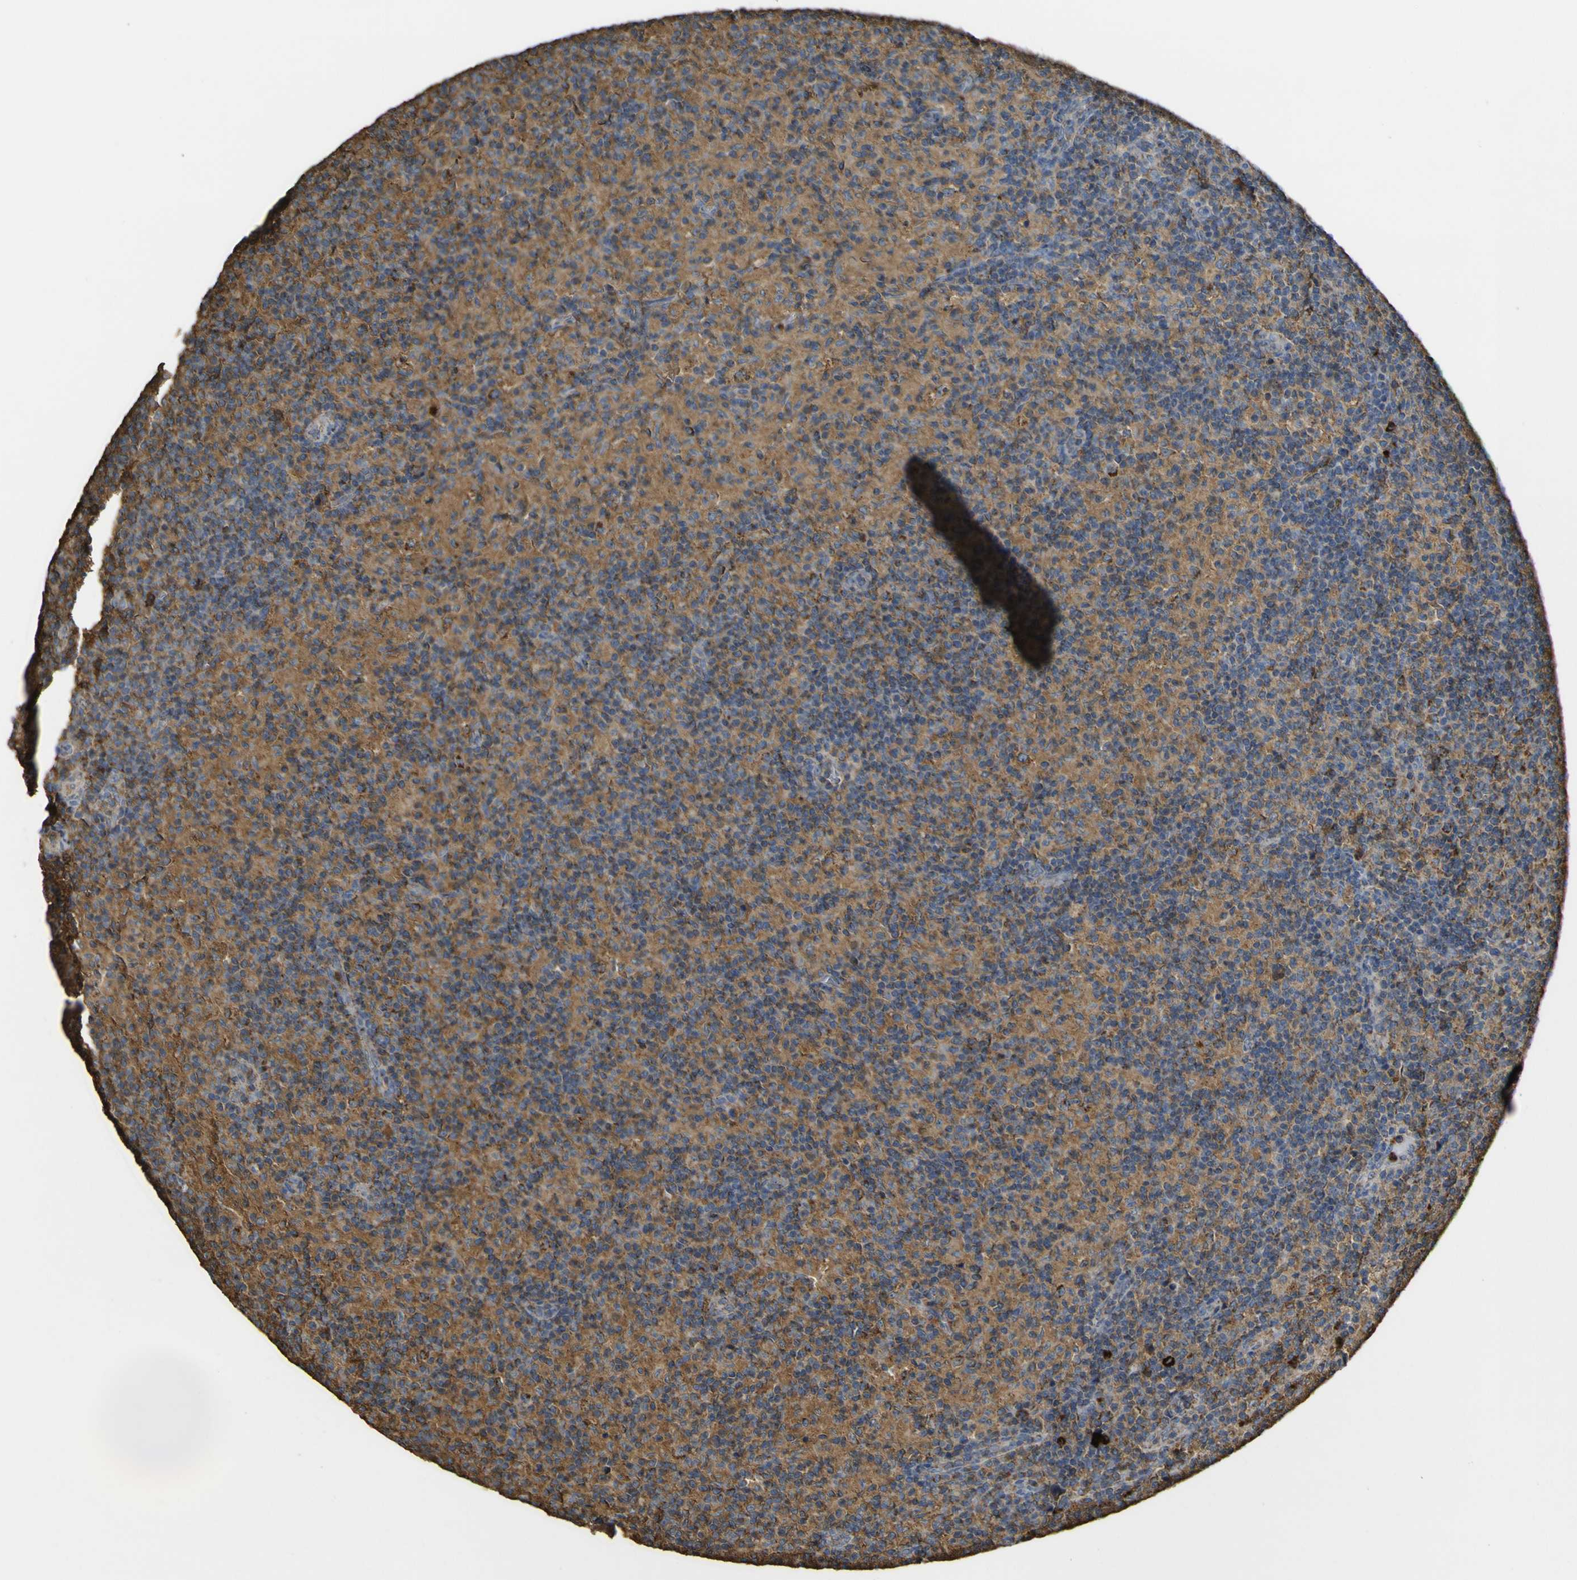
{"staining": {"intensity": "moderate", "quantity": ">75%", "location": "cytoplasmic/membranous"}, "tissue": "lymph node", "cell_type": "Germinal center cells", "image_type": "normal", "snomed": [{"axis": "morphology", "description": "Normal tissue, NOS"}, {"axis": "morphology", "description": "Inflammation, NOS"}, {"axis": "topography", "description": "Lymph node"}], "caption": "The photomicrograph shows immunohistochemical staining of benign lymph node. There is moderate cytoplasmic/membranous expression is present in about >75% of germinal center cells.", "gene": "ACSL3", "patient": {"sex": "male", "age": 55}}